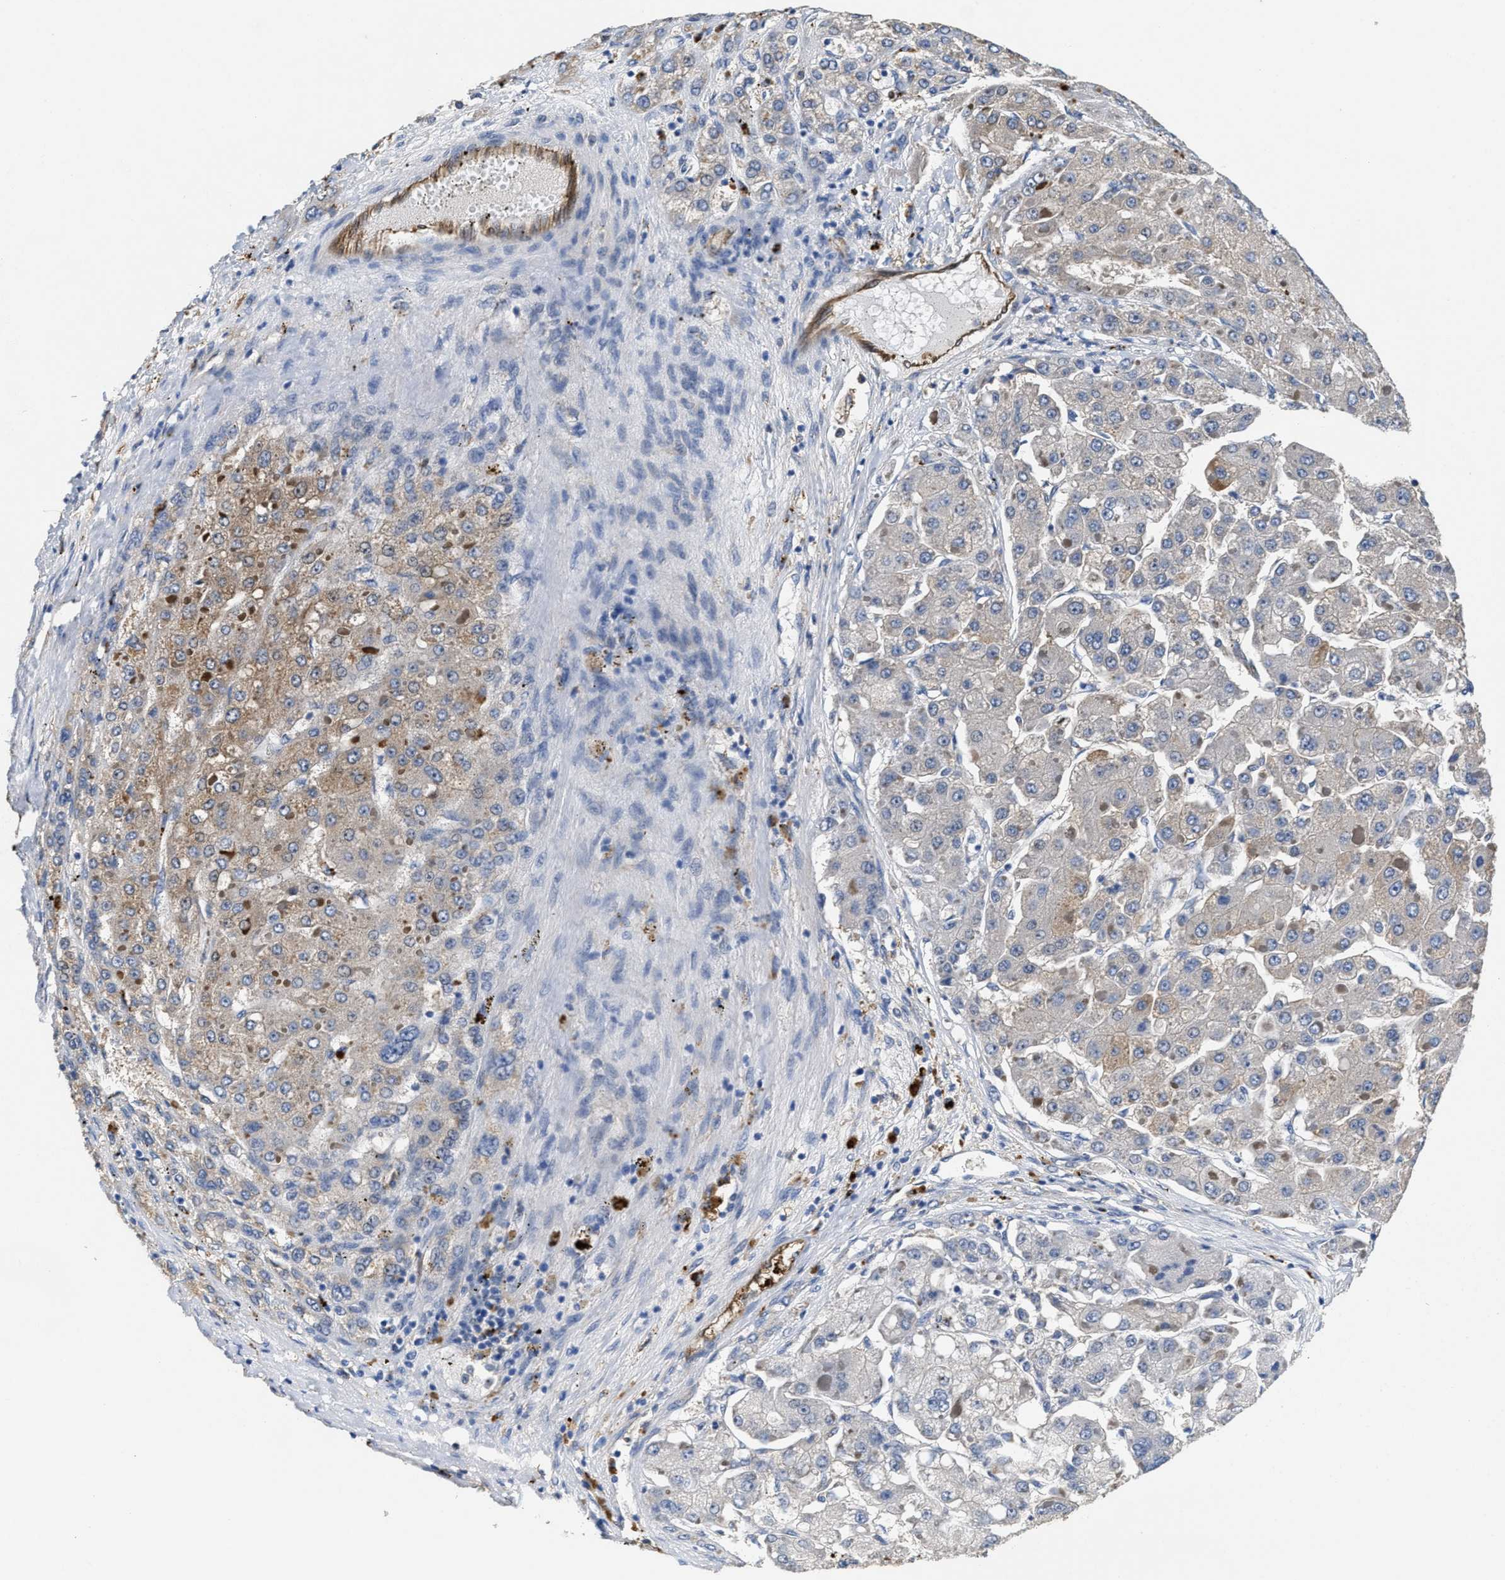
{"staining": {"intensity": "weak", "quantity": "25%-75%", "location": "cytoplasmic/membranous"}, "tissue": "liver cancer", "cell_type": "Tumor cells", "image_type": "cancer", "snomed": [{"axis": "morphology", "description": "Carcinoma, Hepatocellular, NOS"}, {"axis": "topography", "description": "Liver"}], "caption": "Immunohistochemistry photomicrograph of human liver cancer (hepatocellular carcinoma) stained for a protein (brown), which demonstrates low levels of weak cytoplasmic/membranous staining in about 25%-75% of tumor cells.", "gene": "PEG10", "patient": {"sex": "female", "age": 73}}